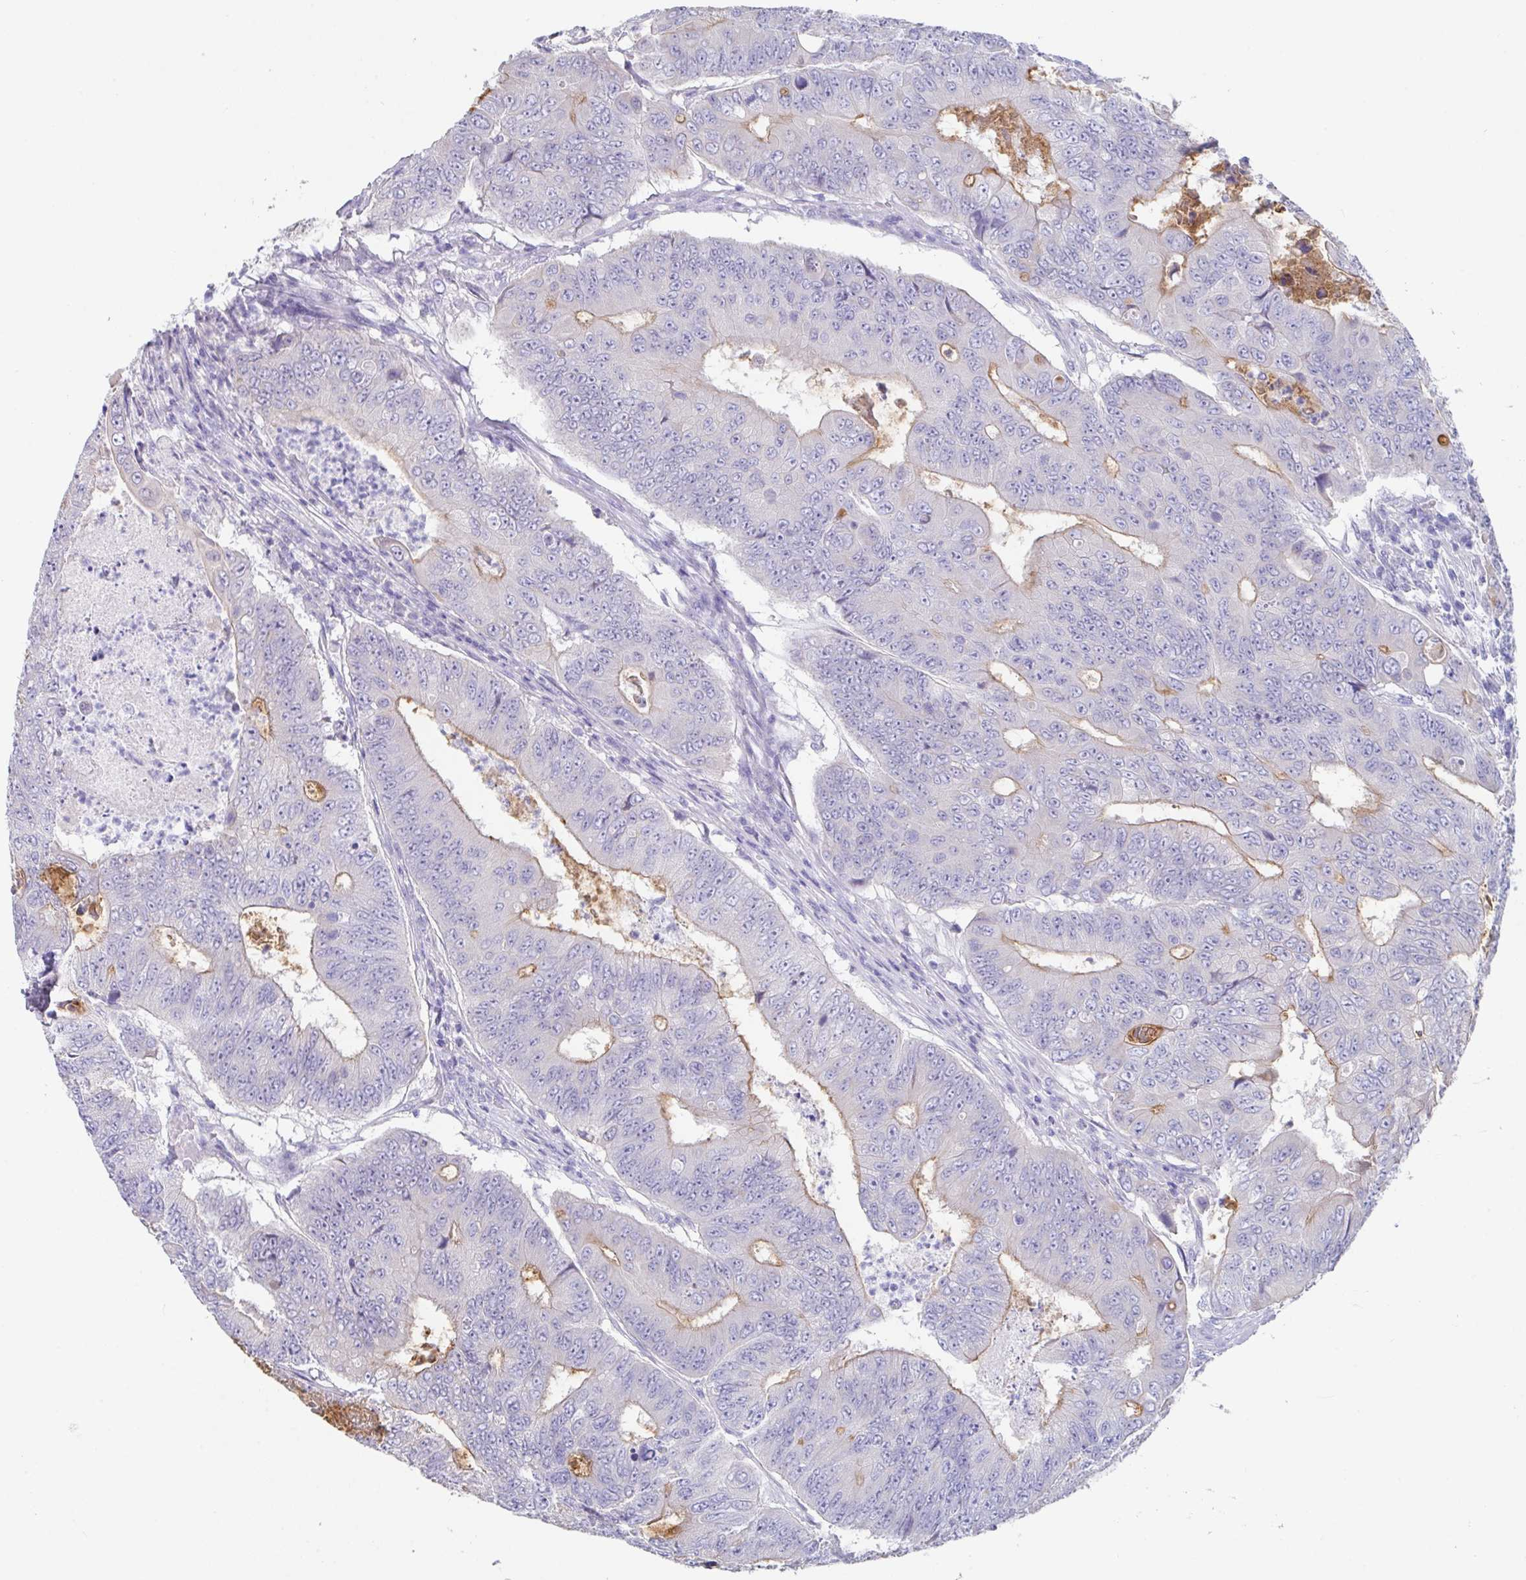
{"staining": {"intensity": "weak", "quantity": "25%-75%", "location": "cytoplasmic/membranous"}, "tissue": "colorectal cancer", "cell_type": "Tumor cells", "image_type": "cancer", "snomed": [{"axis": "morphology", "description": "Adenocarcinoma, NOS"}, {"axis": "topography", "description": "Colon"}], "caption": "Protein expression analysis of colorectal cancer demonstrates weak cytoplasmic/membranous positivity in about 25%-75% of tumor cells.", "gene": "SLC44A4", "patient": {"sex": "female", "age": 48}}